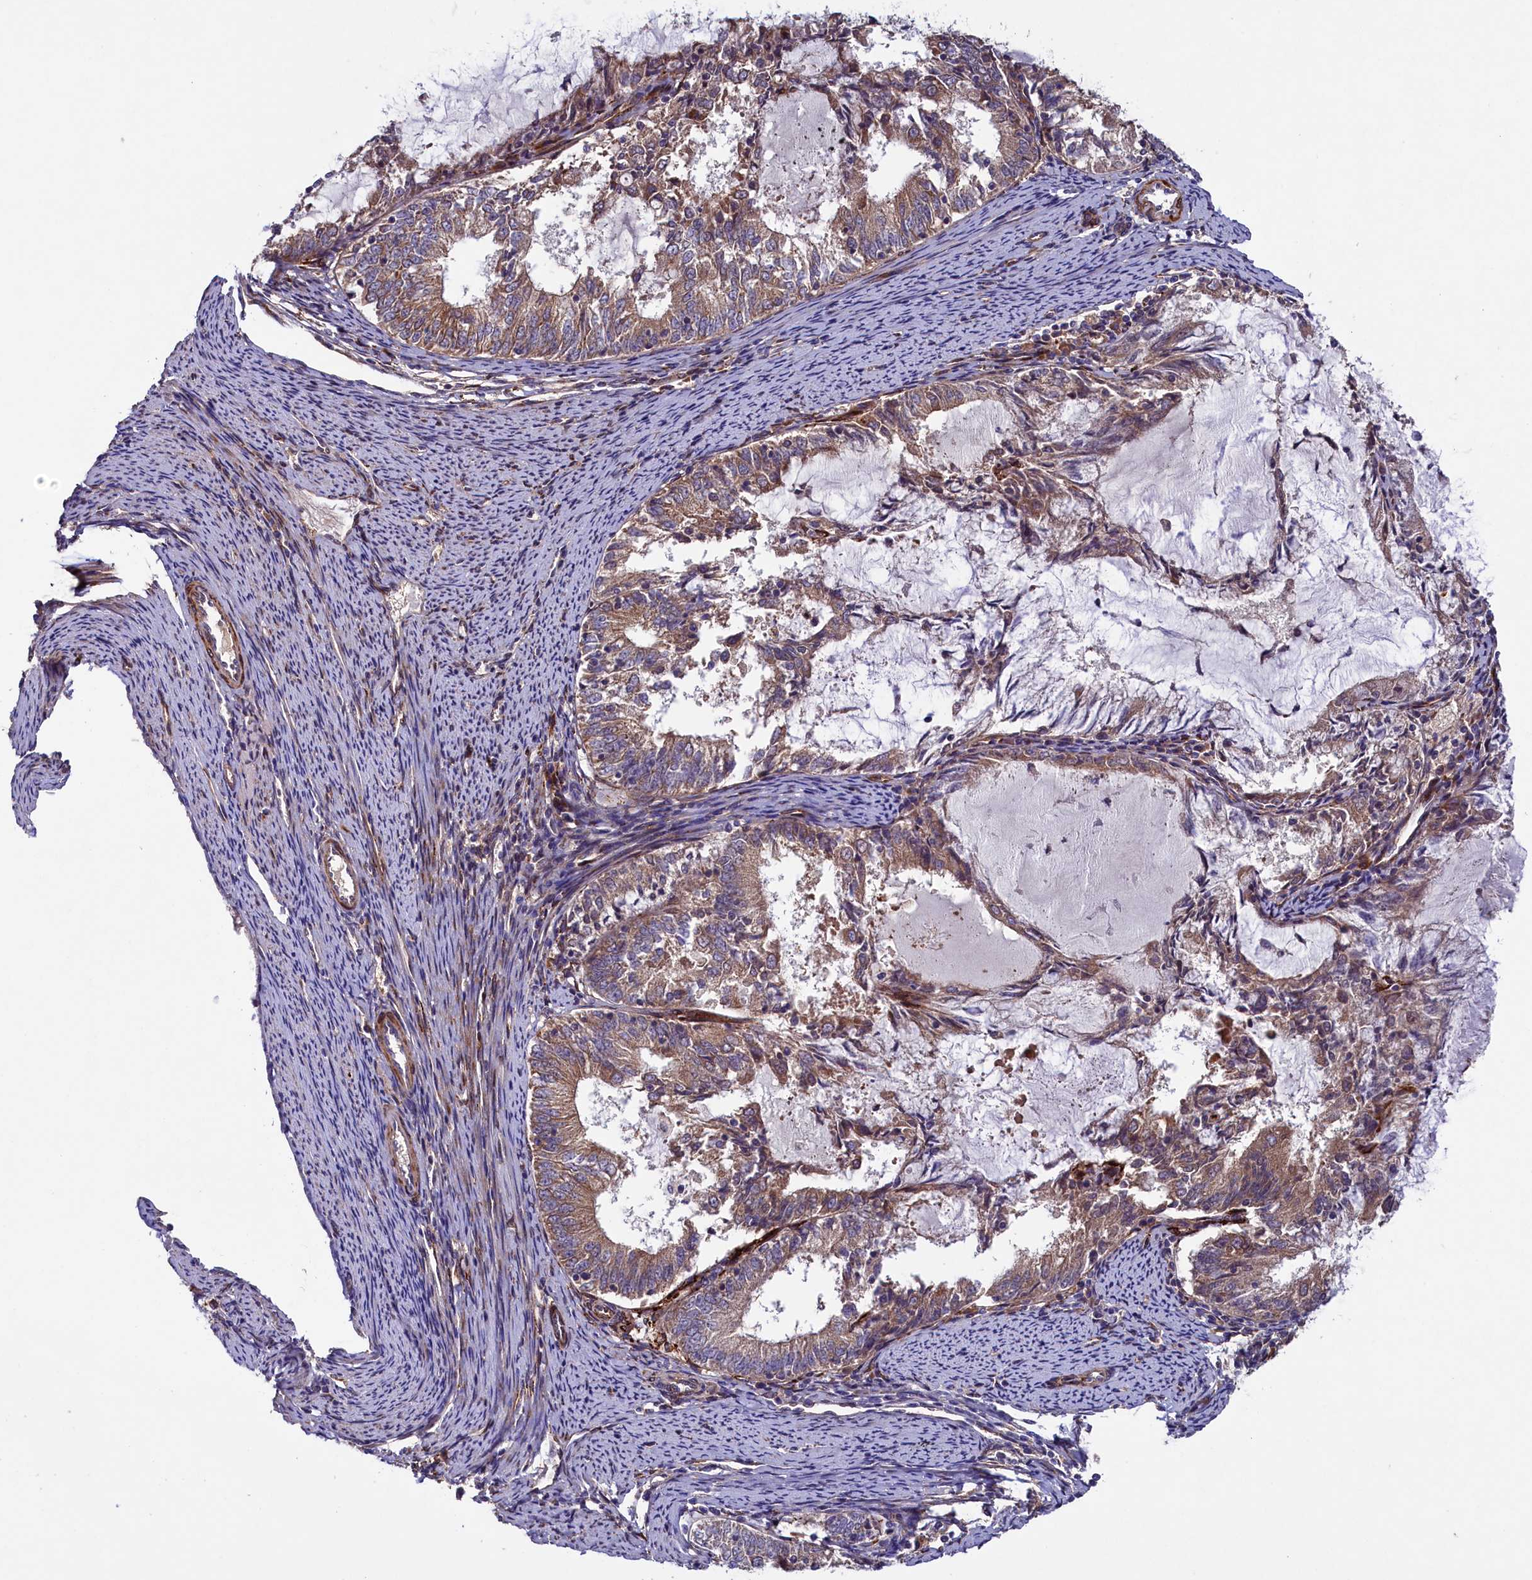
{"staining": {"intensity": "moderate", "quantity": ">75%", "location": "cytoplasmic/membranous"}, "tissue": "endometrial cancer", "cell_type": "Tumor cells", "image_type": "cancer", "snomed": [{"axis": "morphology", "description": "Adenocarcinoma, NOS"}, {"axis": "topography", "description": "Endometrium"}], "caption": "Endometrial adenocarcinoma tissue demonstrates moderate cytoplasmic/membranous positivity in approximately >75% of tumor cells", "gene": "ARRDC4", "patient": {"sex": "female", "age": 57}}